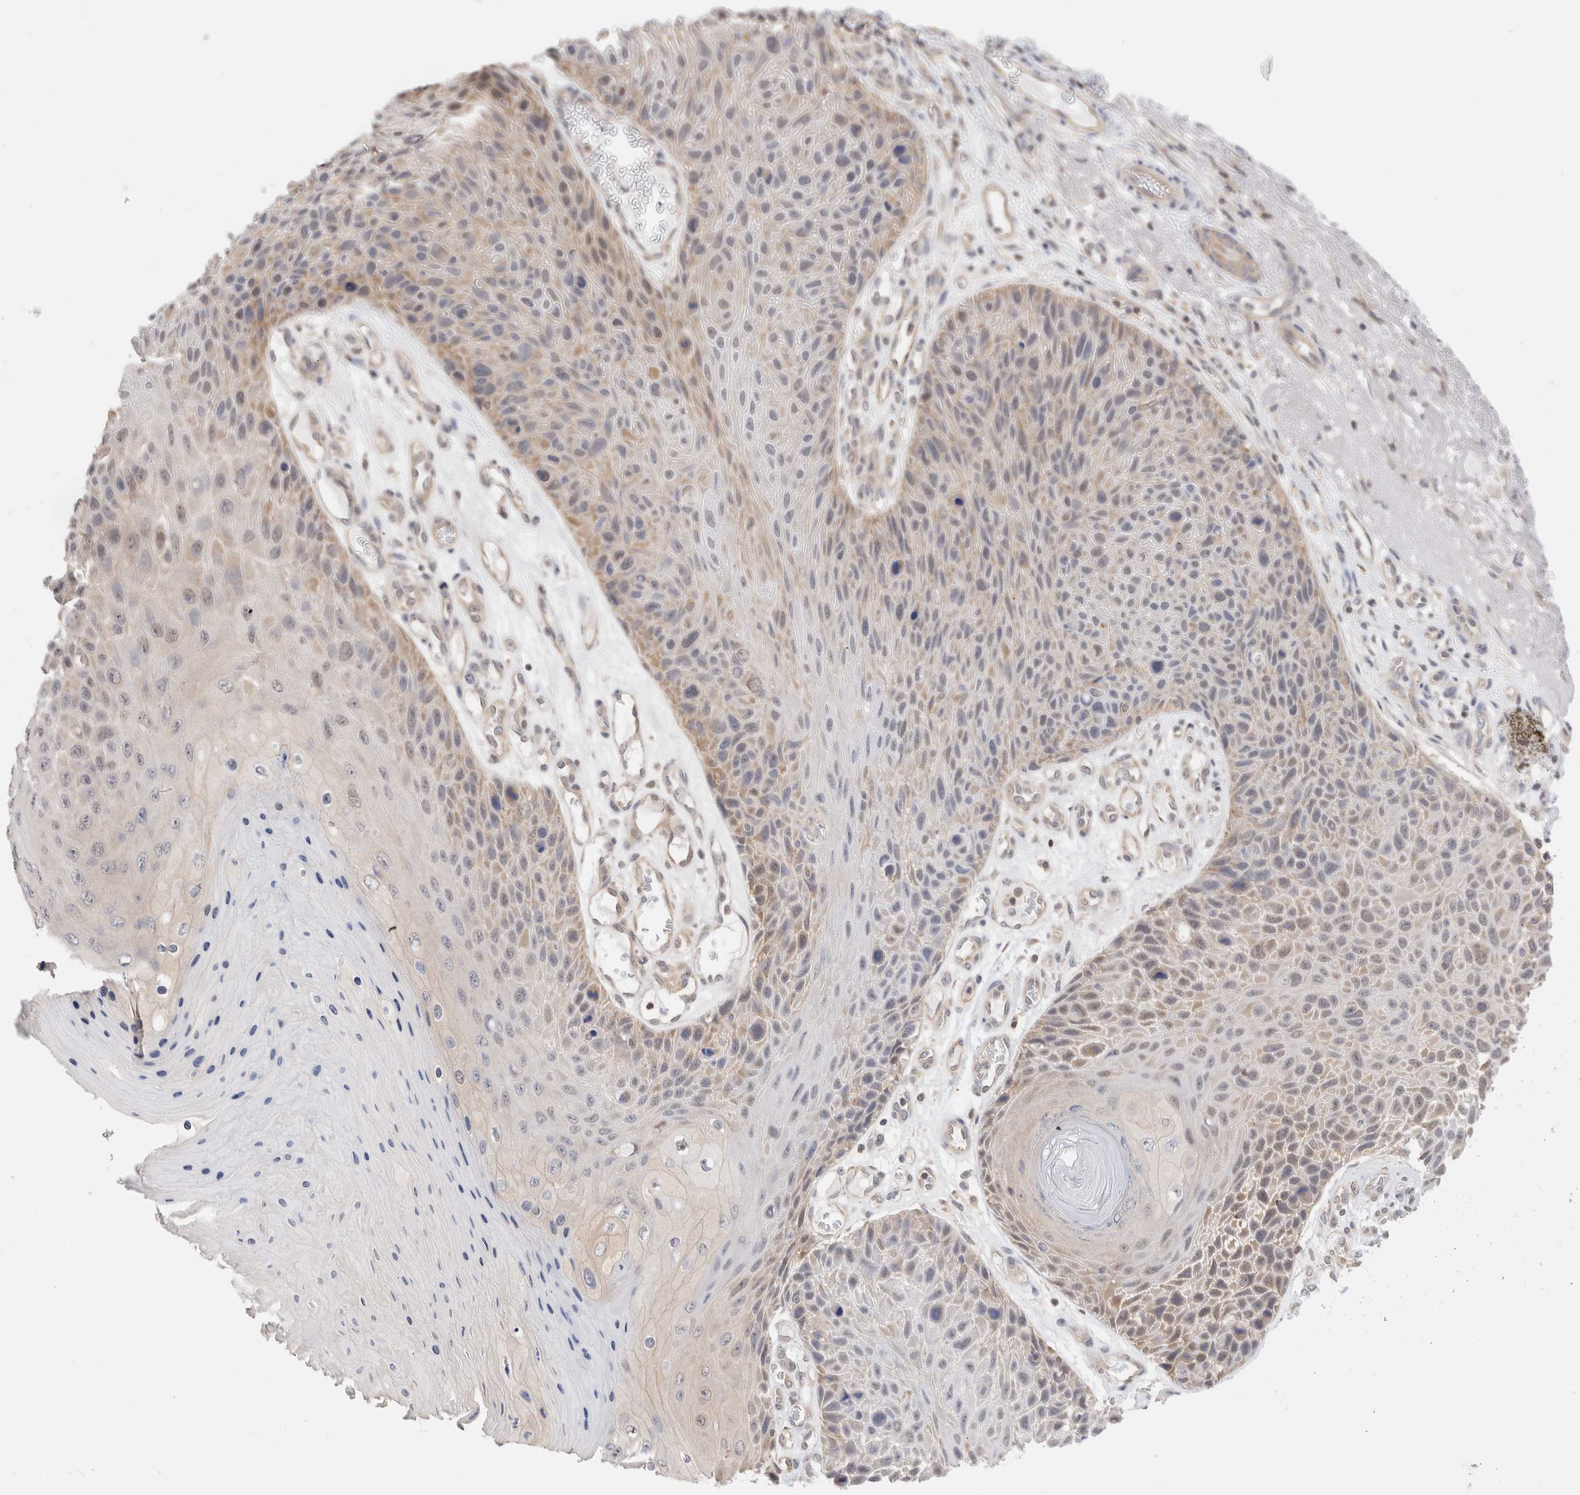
{"staining": {"intensity": "weak", "quantity": "<25%", "location": "cytoplasmic/membranous"}, "tissue": "skin cancer", "cell_type": "Tumor cells", "image_type": "cancer", "snomed": [{"axis": "morphology", "description": "Squamous cell carcinoma, NOS"}, {"axis": "topography", "description": "Skin"}], "caption": "This is an IHC photomicrograph of skin cancer. There is no expression in tumor cells.", "gene": "C17orf97", "patient": {"sex": "female", "age": 88}}